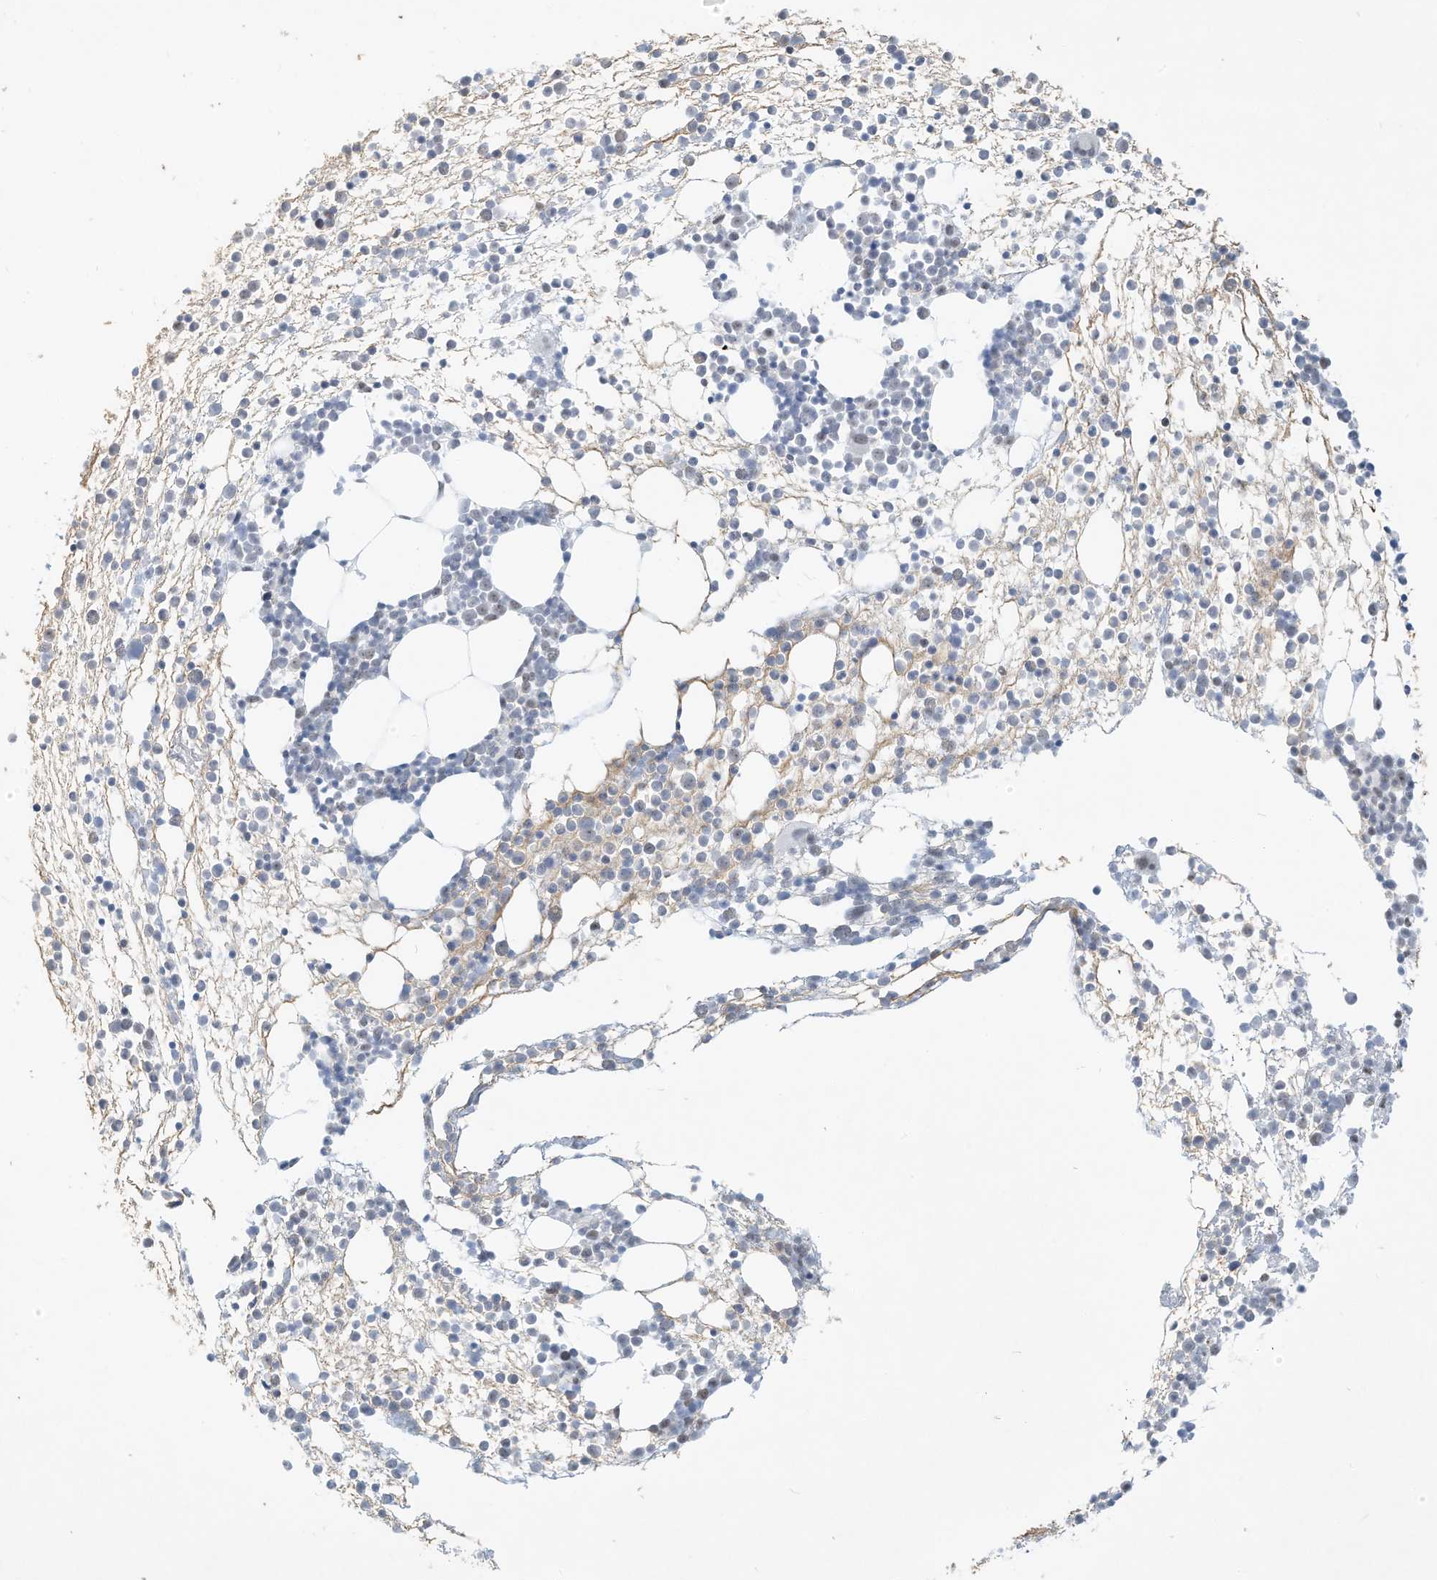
{"staining": {"intensity": "negative", "quantity": "none", "location": "none"}, "tissue": "bone marrow", "cell_type": "Hematopoietic cells", "image_type": "normal", "snomed": [{"axis": "morphology", "description": "Normal tissue, NOS"}, {"axis": "topography", "description": "Bone marrow"}], "caption": "High magnification brightfield microscopy of unremarkable bone marrow stained with DAB (brown) and counterstained with hematoxylin (blue): hematopoietic cells show no significant staining.", "gene": "PGC", "patient": {"sex": "male", "age": 54}}